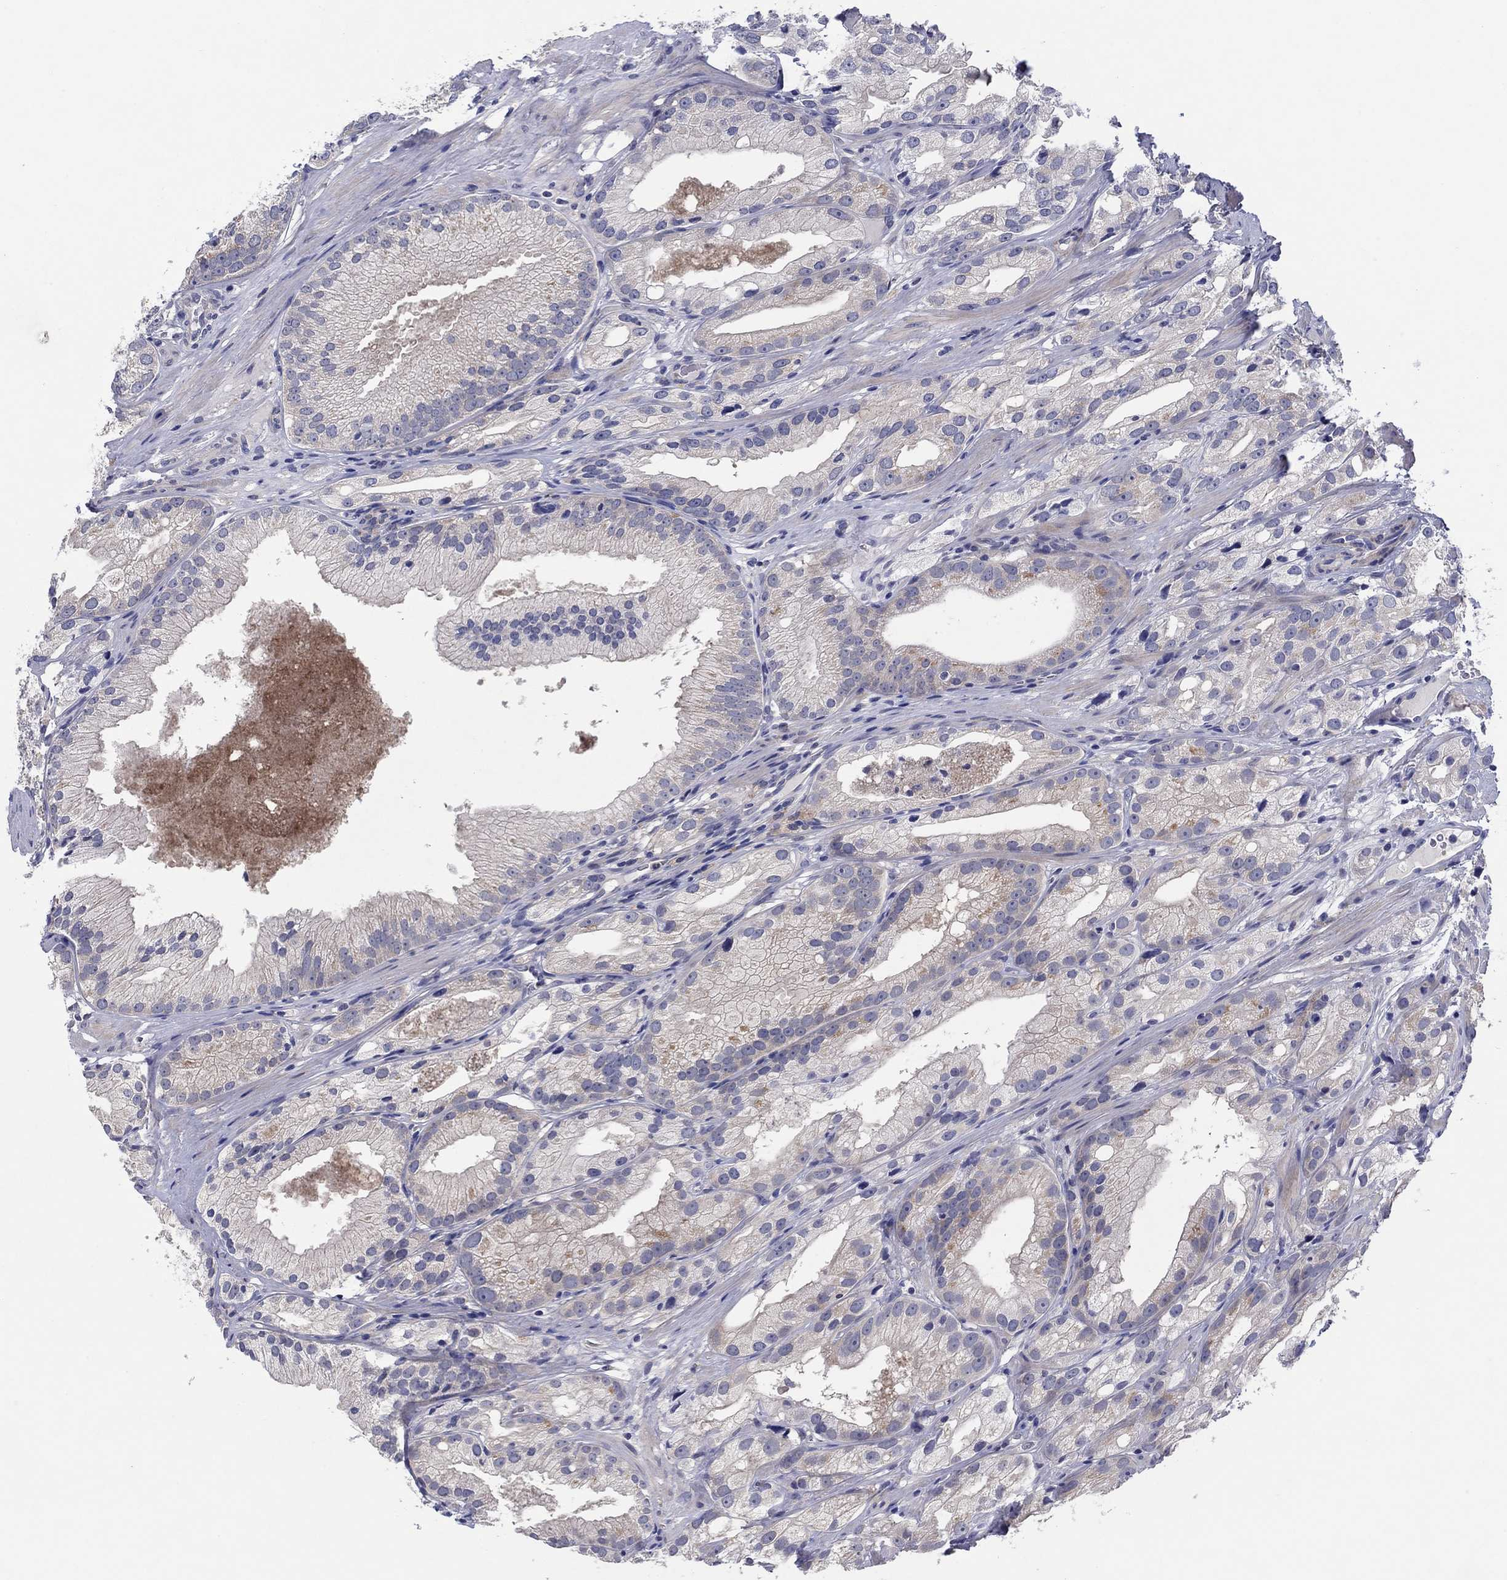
{"staining": {"intensity": "negative", "quantity": "none", "location": "none"}, "tissue": "prostate cancer", "cell_type": "Tumor cells", "image_type": "cancer", "snomed": [{"axis": "morphology", "description": "Adenocarcinoma, High grade"}, {"axis": "topography", "description": "Prostate and seminal vesicle, NOS"}], "caption": "An immunohistochemistry (IHC) photomicrograph of prostate cancer is shown. There is no staining in tumor cells of prostate cancer. (DAB (3,3'-diaminobenzidine) immunohistochemistry (IHC) visualized using brightfield microscopy, high magnification).", "gene": "HDC", "patient": {"sex": "male", "age": 62}}